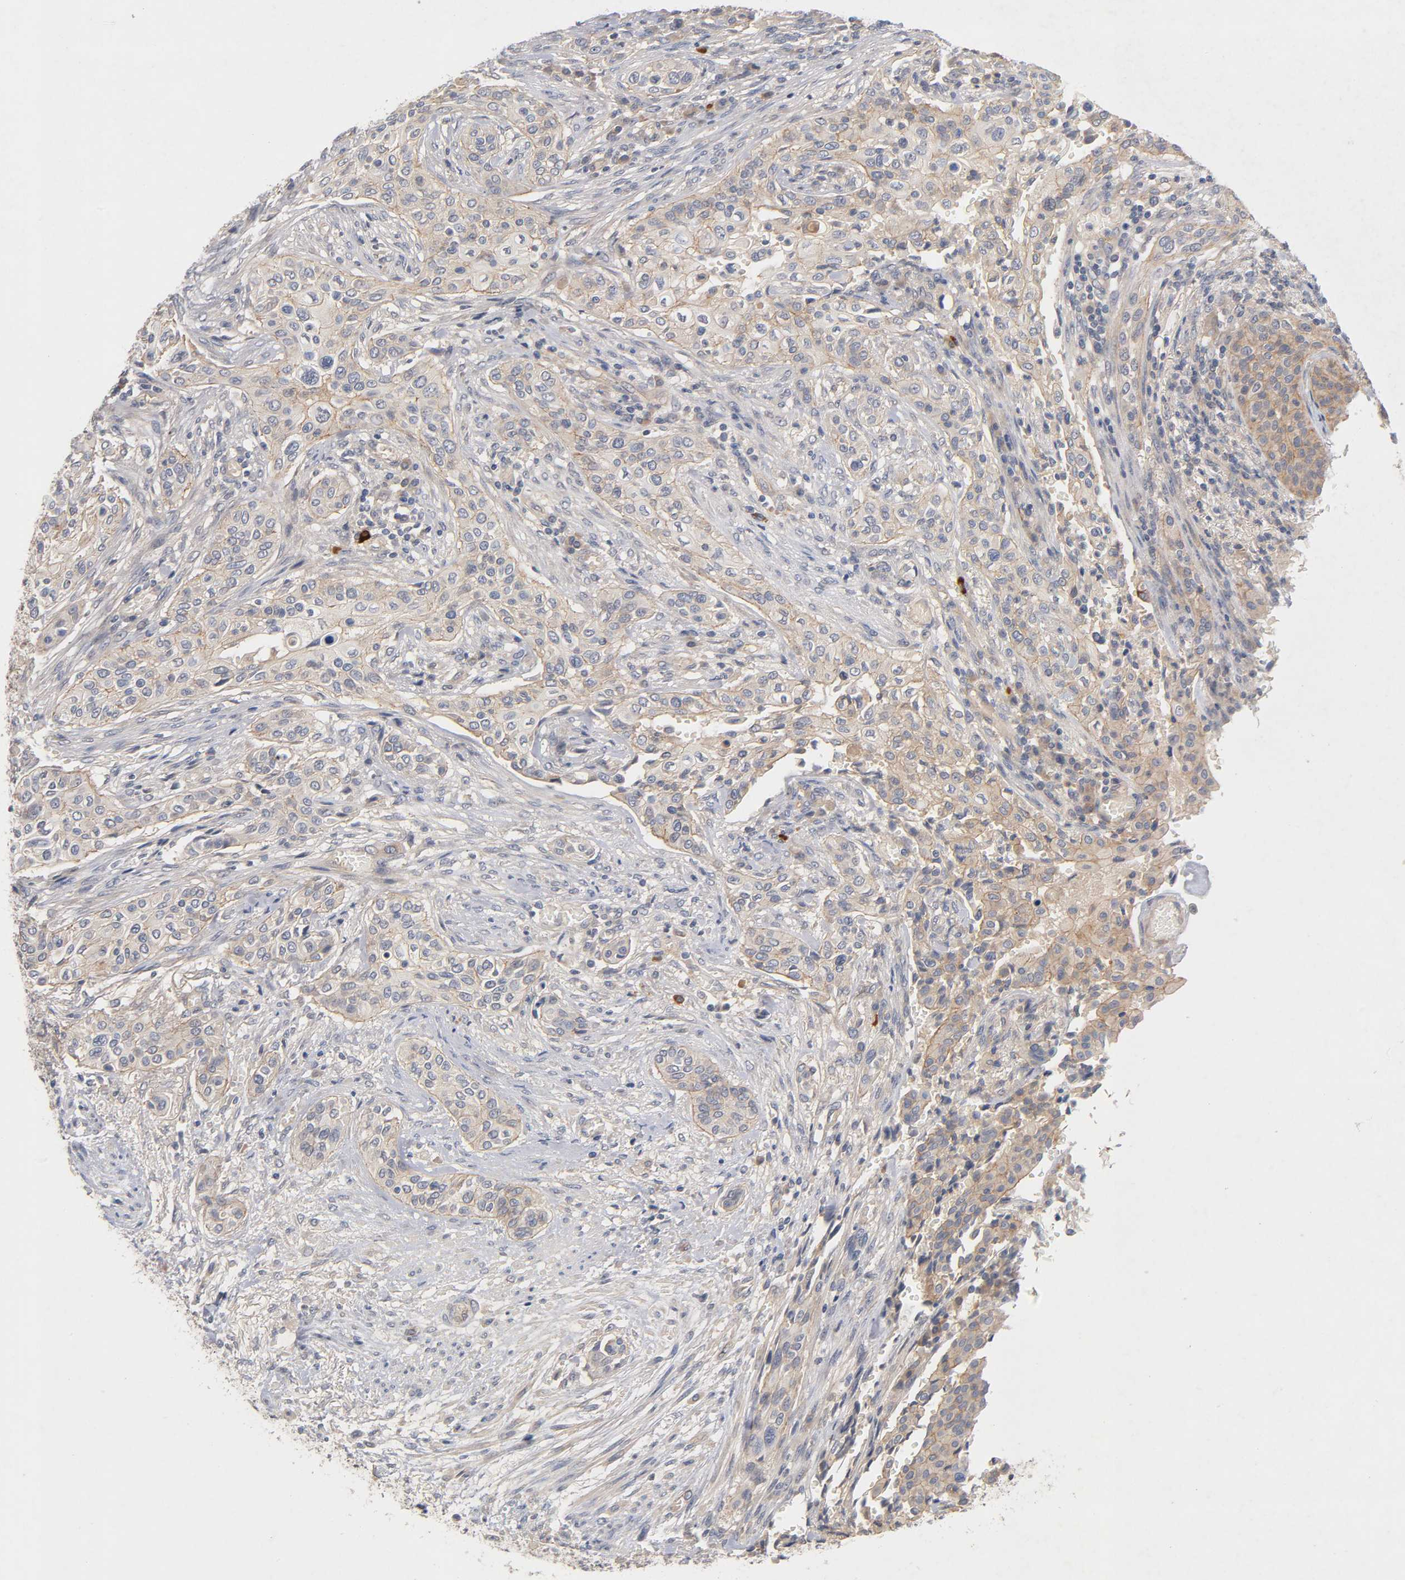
{"staining": {"intensity": "moderate", "quantity": ">75%", "location": "cytoplasmic/membranous"}, "tissue": "urothelial cancer", "cell_type": "Tumor cells", "image_type": "cancer", "snomed": [{"axis": "morphology", "description": "Urothelial carcinoma, High grade"}, {"axis": "topography", "description": "Urinary bladder"}], "caption": "The micrograph shows a brown stain indicating the presence of a protein in the cytoplasmic/membranous of tumor cells in high-grade urothelial carcinoma. (Brightfield microscopy of DAB IHC at high magnification).", "gene": "PDZD11", "patient": {"sex": "male", "age": 74}}